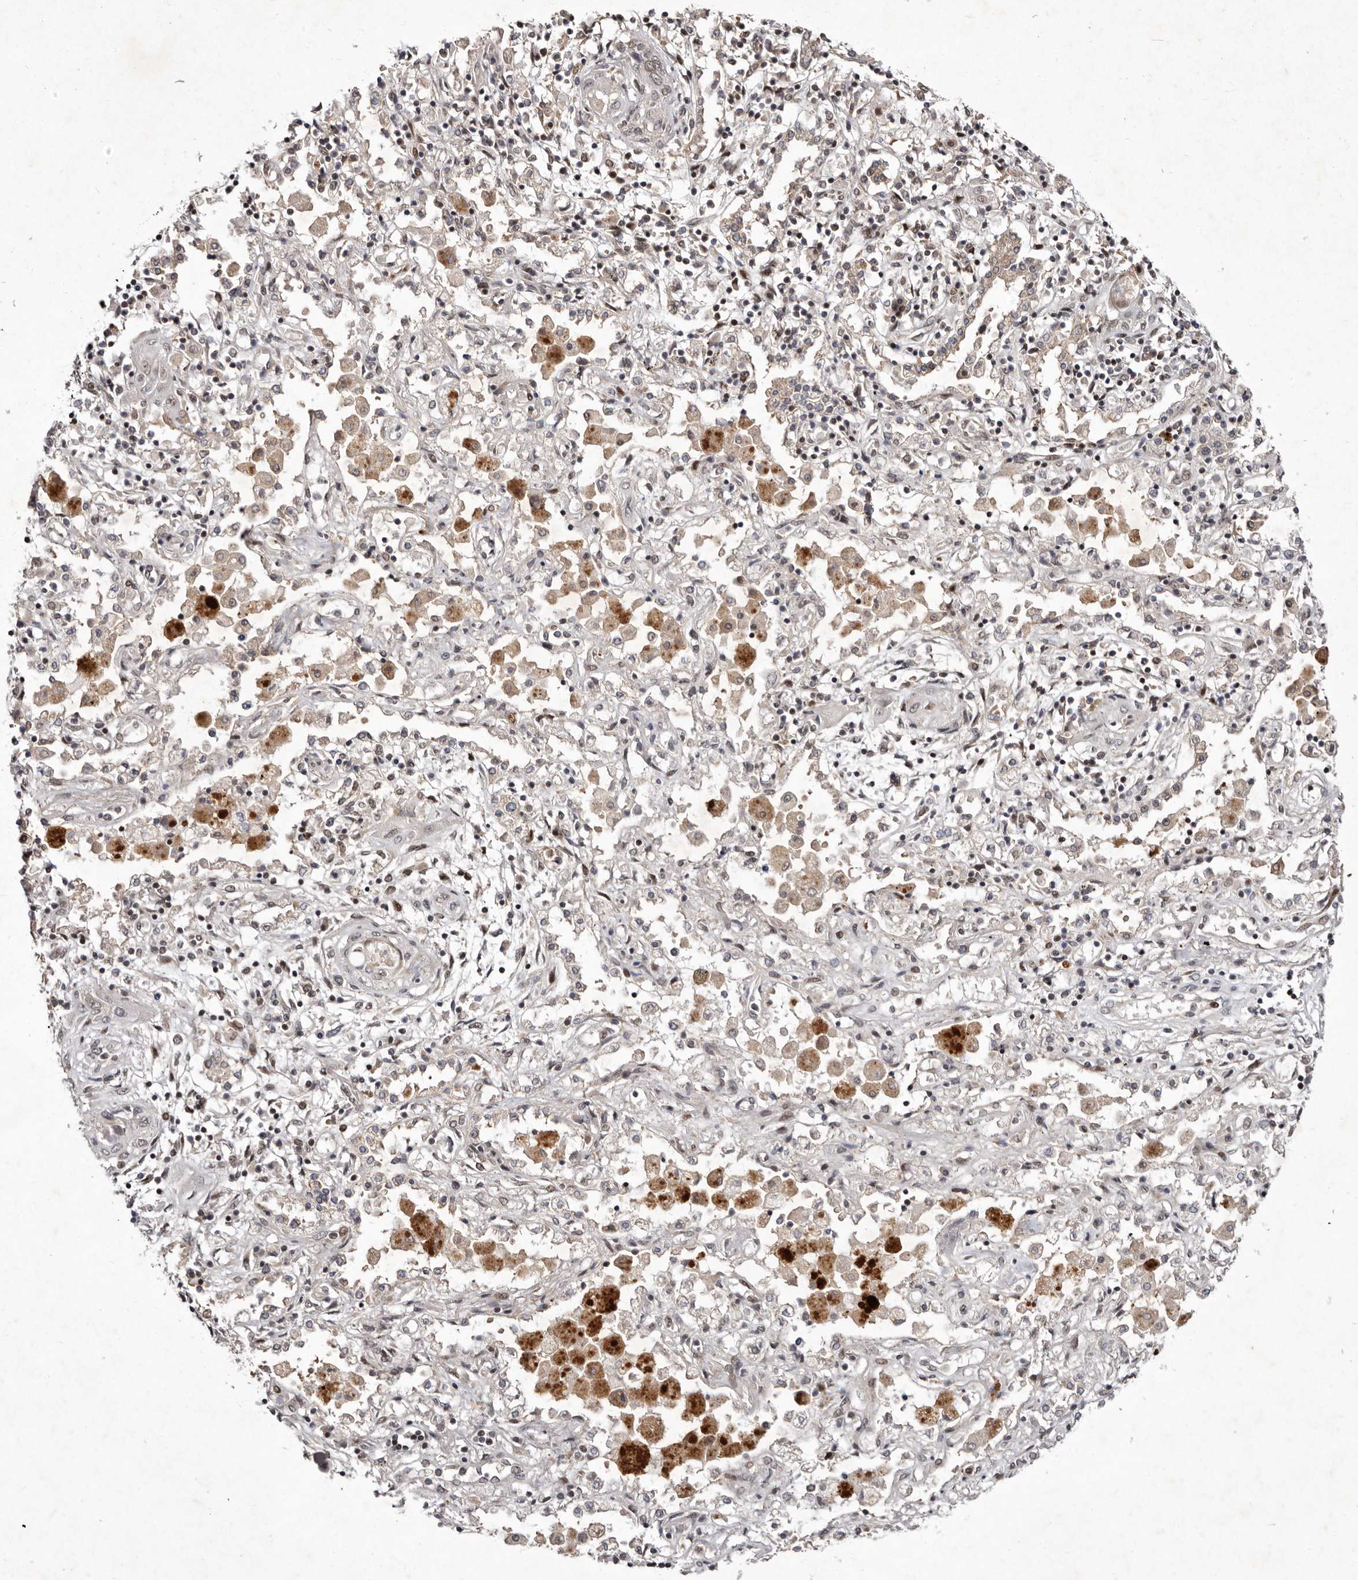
{"staining": {"intensity": "weak", "quantity": "25%-75%", "location": "cytoplasmic/membranous"}, "tissue": "lung cancer", "cell_type": "Tumor cells", "image_type": "cancer", "snomed": [{"axis": "morphology", "description": "Squamous cell carcinoma, NOS"}, {"axis": "topography", "description": "Lung"}], "caption": "This photomicrograph exhibits immunohistochemistry staining of lung cancer (squamous cell carcinoma), with low weak cytoplasmic/membranous expression in about 25%-75% of tumor cells.", "gene": "ABL1", "patient": {"sex": "female", "age": 47}}